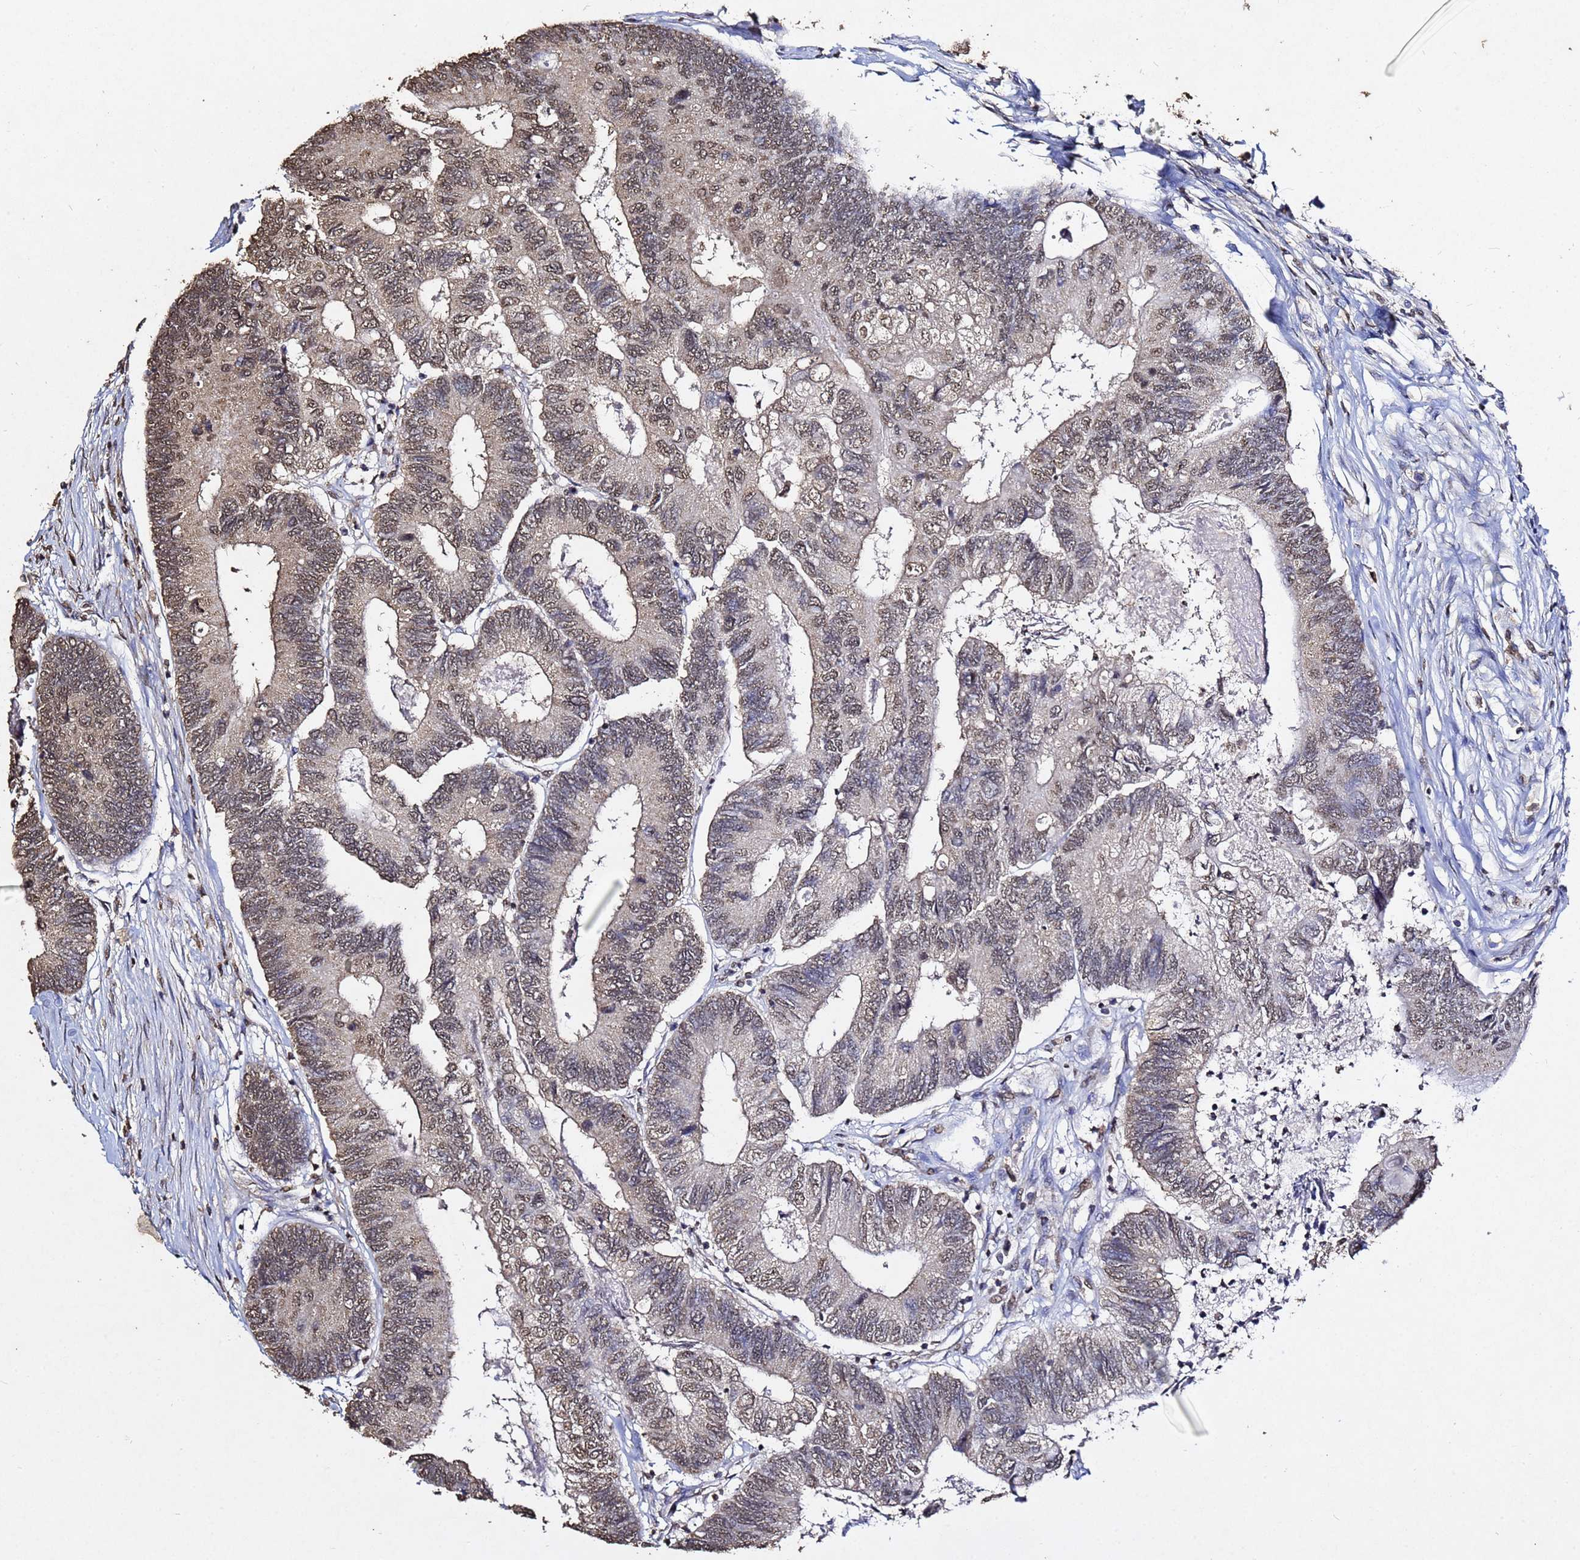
{"staining": {"intensity": "moderate", "quantity": "25%-75%", "location": "nuclear"}, "tissue": "colorectal cancer", "cell_type": "Tumor cells", "image_type": "cancer", "snomed": [{"axis": "morphology", "description": "Adenocarcinoma, NOS"}, {"axis": "topography", "description": "Colon"}], "caption": "Moderate nuclear staining is seen in approximately 25%-75% of tumor cells in adenocarcinoma (colorectal).", "gene": "MYOCD", "patient": {"sex": "female", "age": 67}}